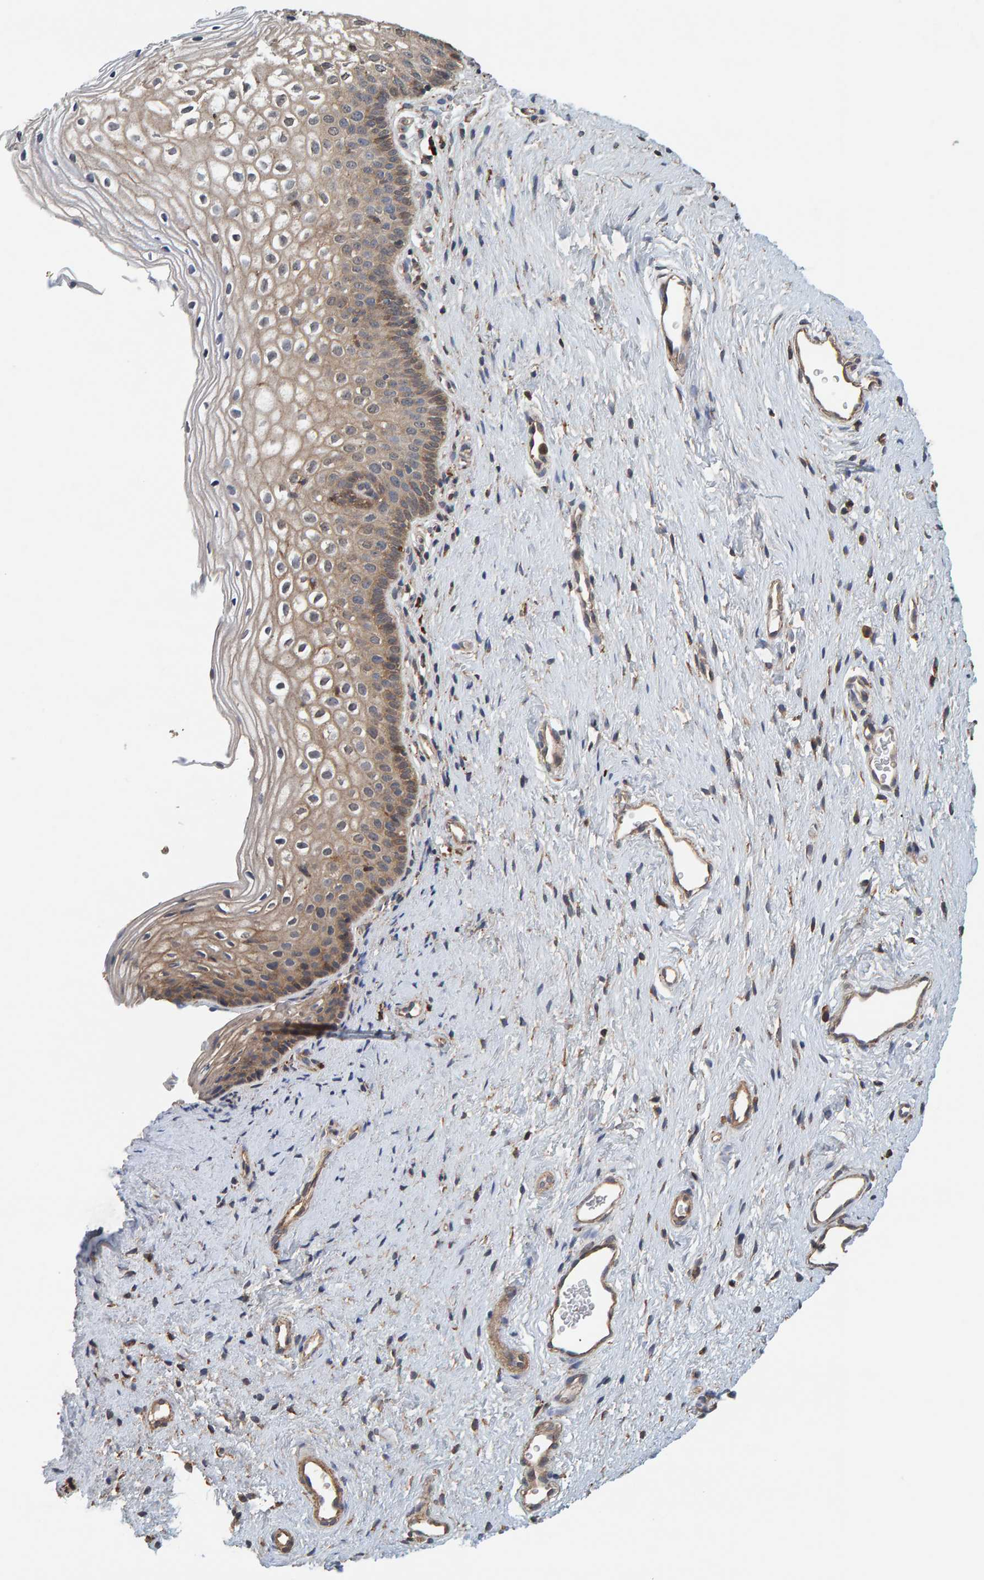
{"staining": {"intensity": "moderate", "quantity": ">75%", "location": "cytoplasmic/membranous"}, "tissue": "cervix", "cell_type": "Glandular cells", "image_type": "normal", "snomed": [{"axis": "morphology", "description": "Normal tissue, NOS"}, {"axis": "topography", "description": "Cervix"}], "caption": "Glandular cells display medium levels of moderate cytoplasmic/membranous positivity in about >75% of cells in benign human cervix. The protein is stained brown, and the nuclei are stained in blue (DAB (3,3'-diaminobenzidine) IHC with brightfield microscopy, high magnification).", "gene": "PLA2G3", "patient": {"sex": "female", "age": 27}}